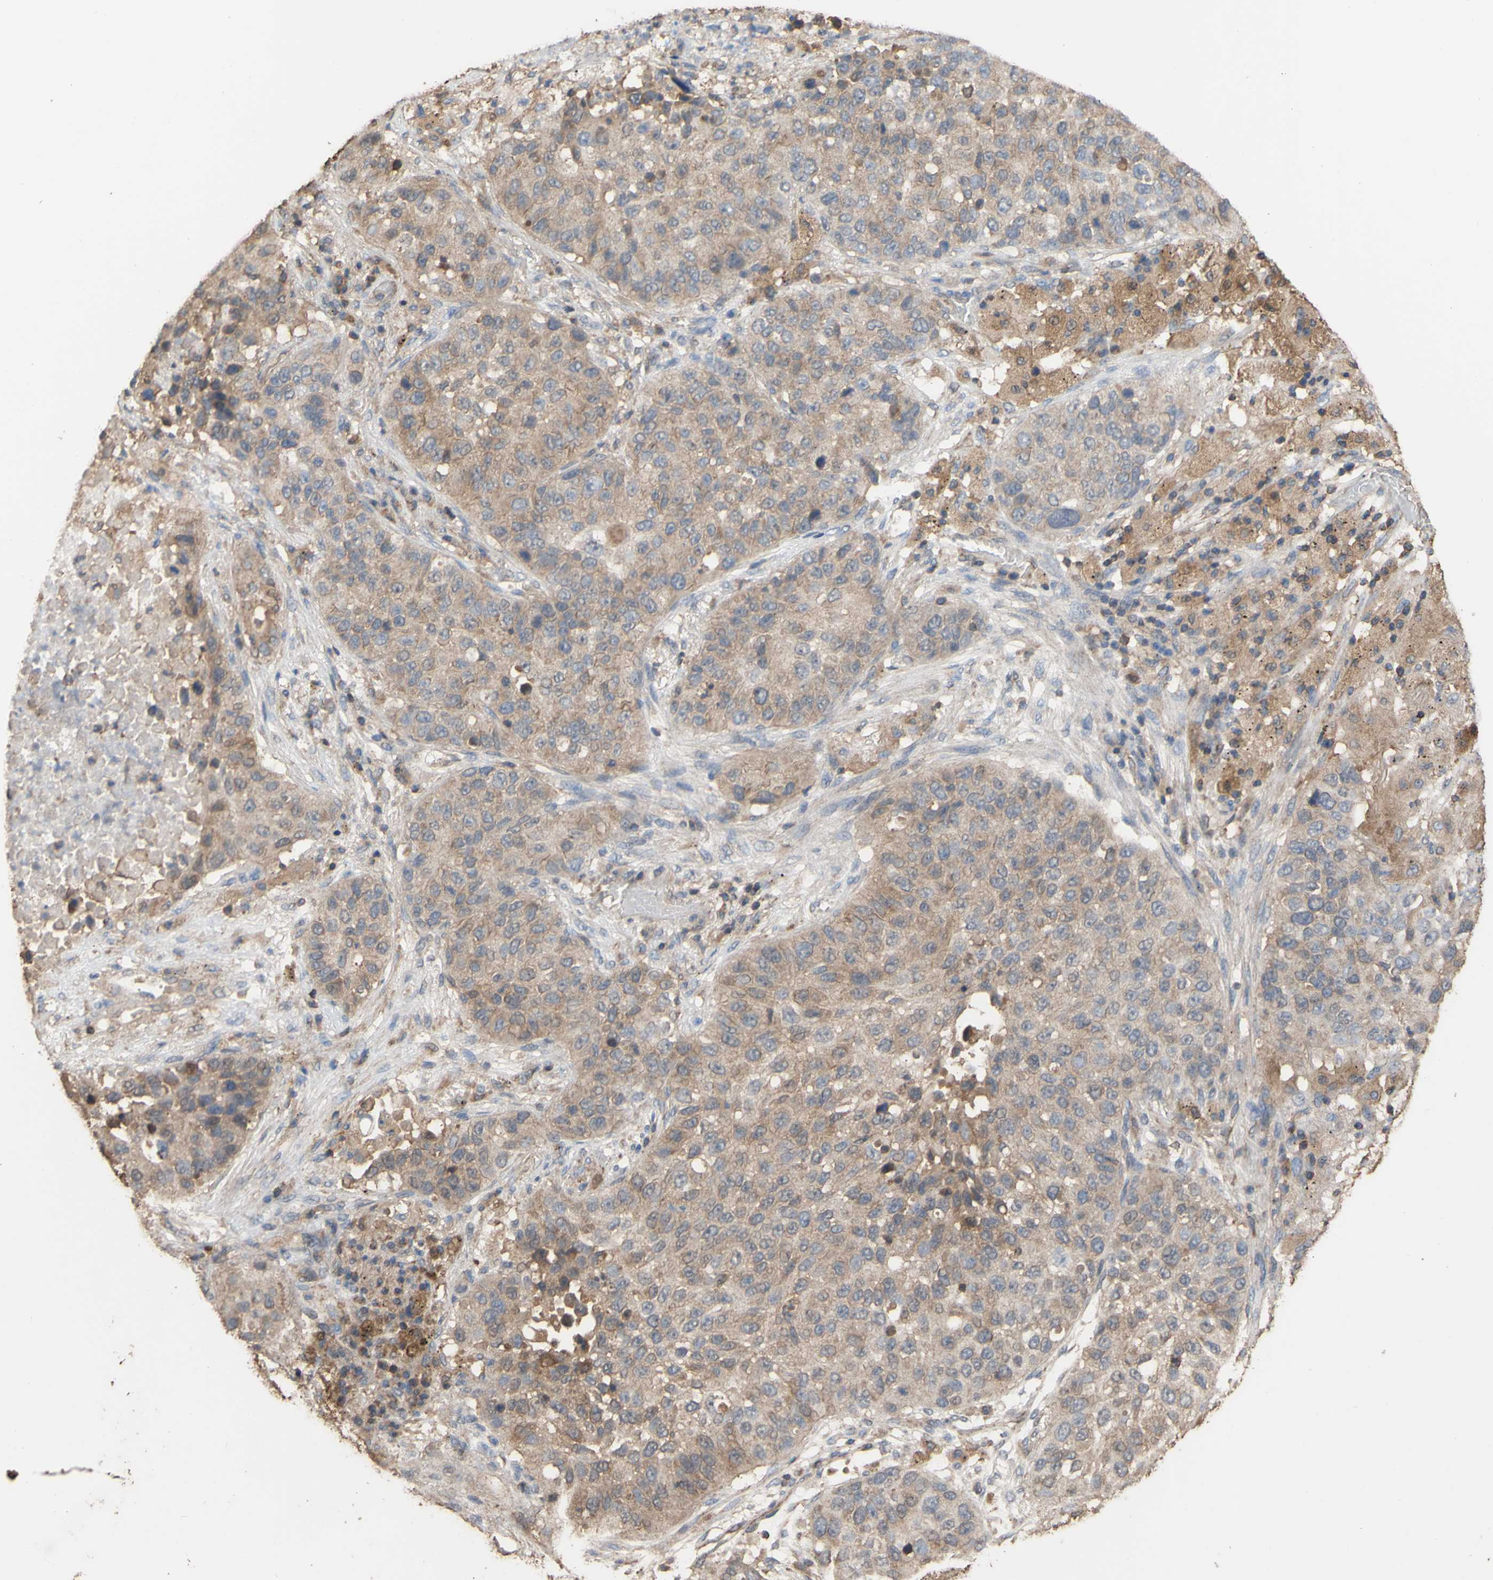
{"staining": {"intensity": "weak", "quantity": ">75%", "location": "cytoplasmic/membranous"}, "tissue": "lung cancer", "cell_type": "Tumor cells", "image_type": "cancer", "snomed": [{"axis": "morphology", "description": "Squamous cell carcinoma, NOS"}, {"axis": "topography", "description": "Lung"}], "caption": "Weak cytoplasmic/membranous positivity is identified in about >75% of tumor cells in lung cancer (squamous cell carcinoma).", "gene": "ALDH9A1", "patient": {"sex": "male", "age": 57}}